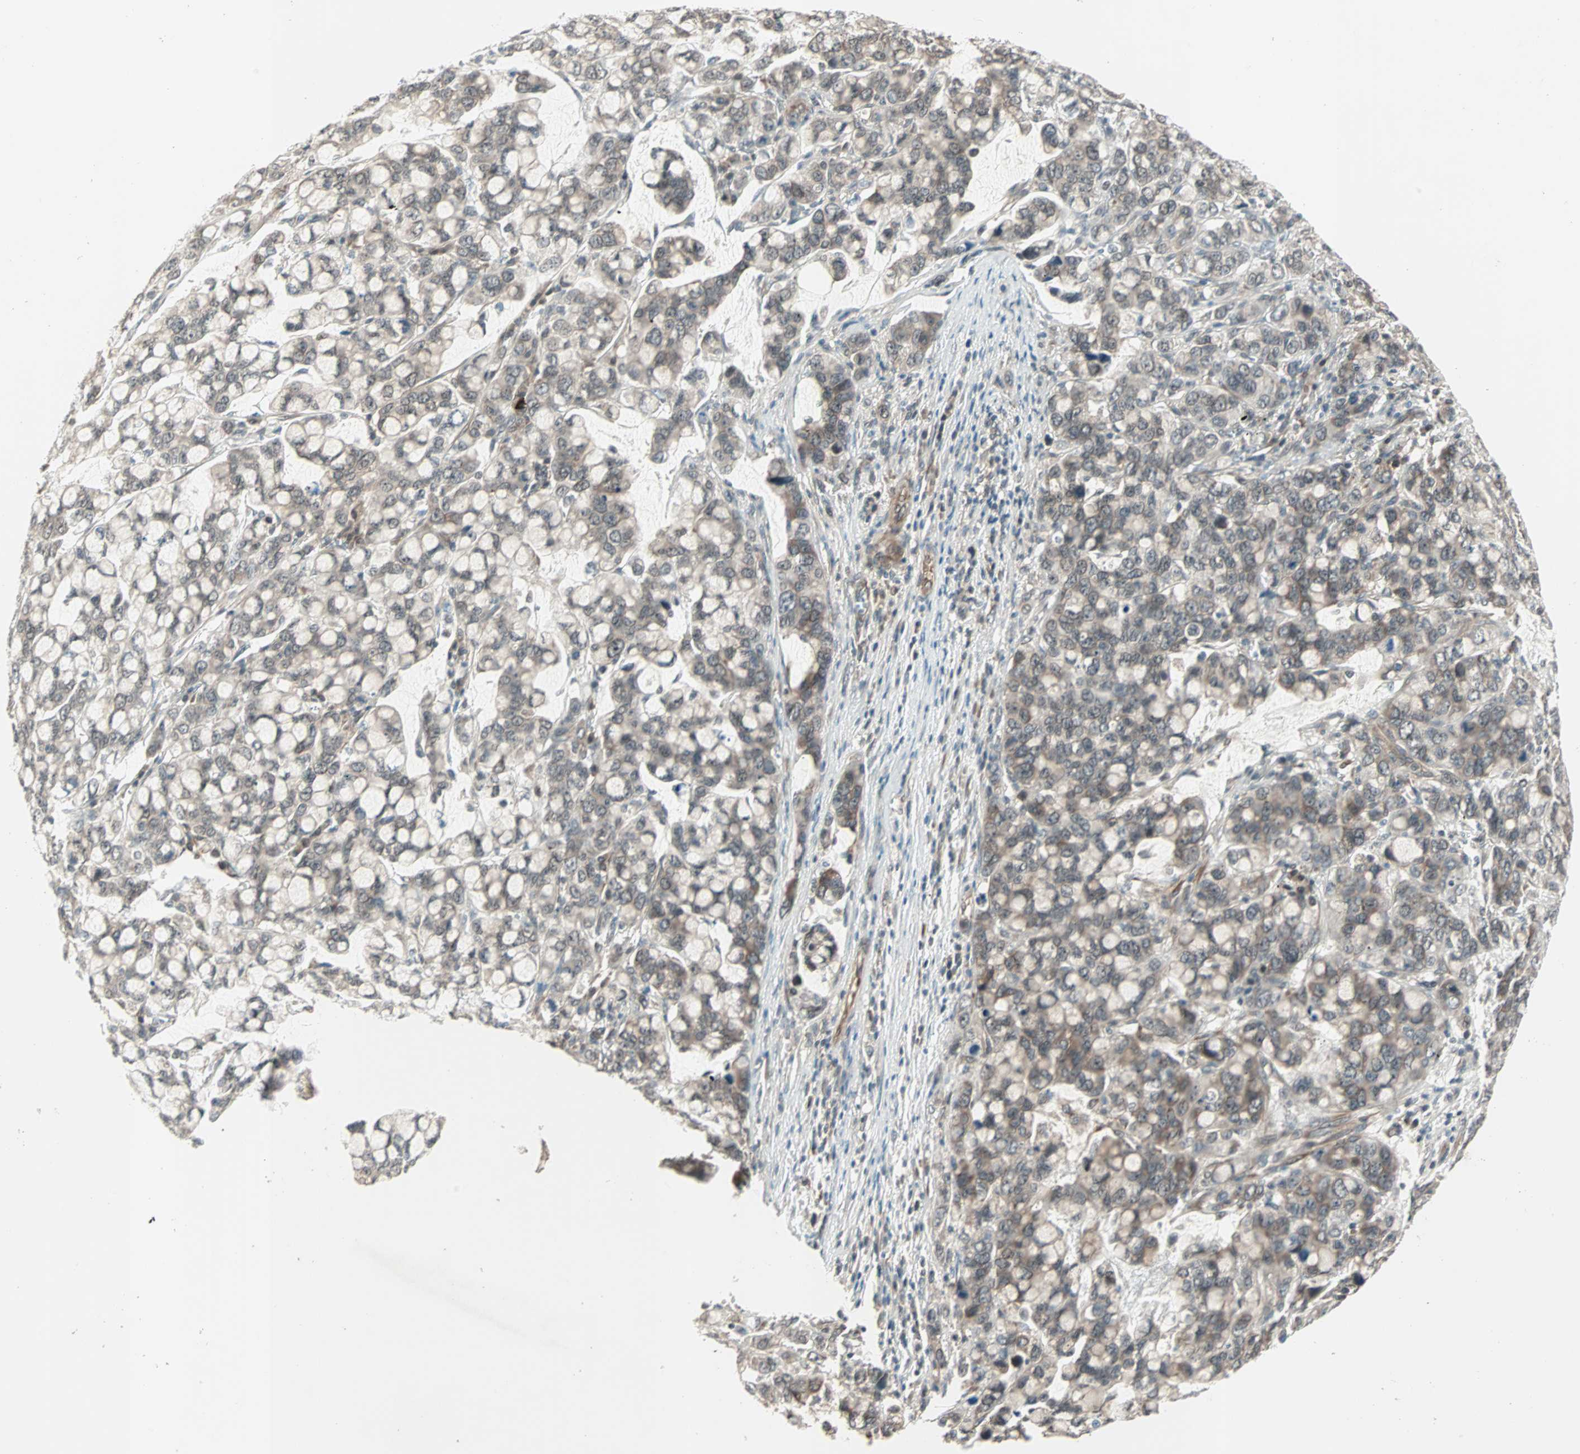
{"staining": {"intensity": "weak", "quantity": "25%-75%", "location": "cytoplasmic/membranous"}, "tissue": "stomach cancer", "cell_type": "Tumor cells", "image_type": "cancer", "snomed": [{"axis": "morphology", "description": "Adenocarcinoma, NOS"}, {"axis": "topography", "description": "Stomach, lower"}], "caption": "Adenocarcinoma (stomach) stained with DAB immunohistochemistry (IHC) displays low levels of weak cytoplasmic/membranous positivity in about 25%-75% of tumor cells.", "gene": "PGBD1", "patient": {"sex": "male", "age": 84}}